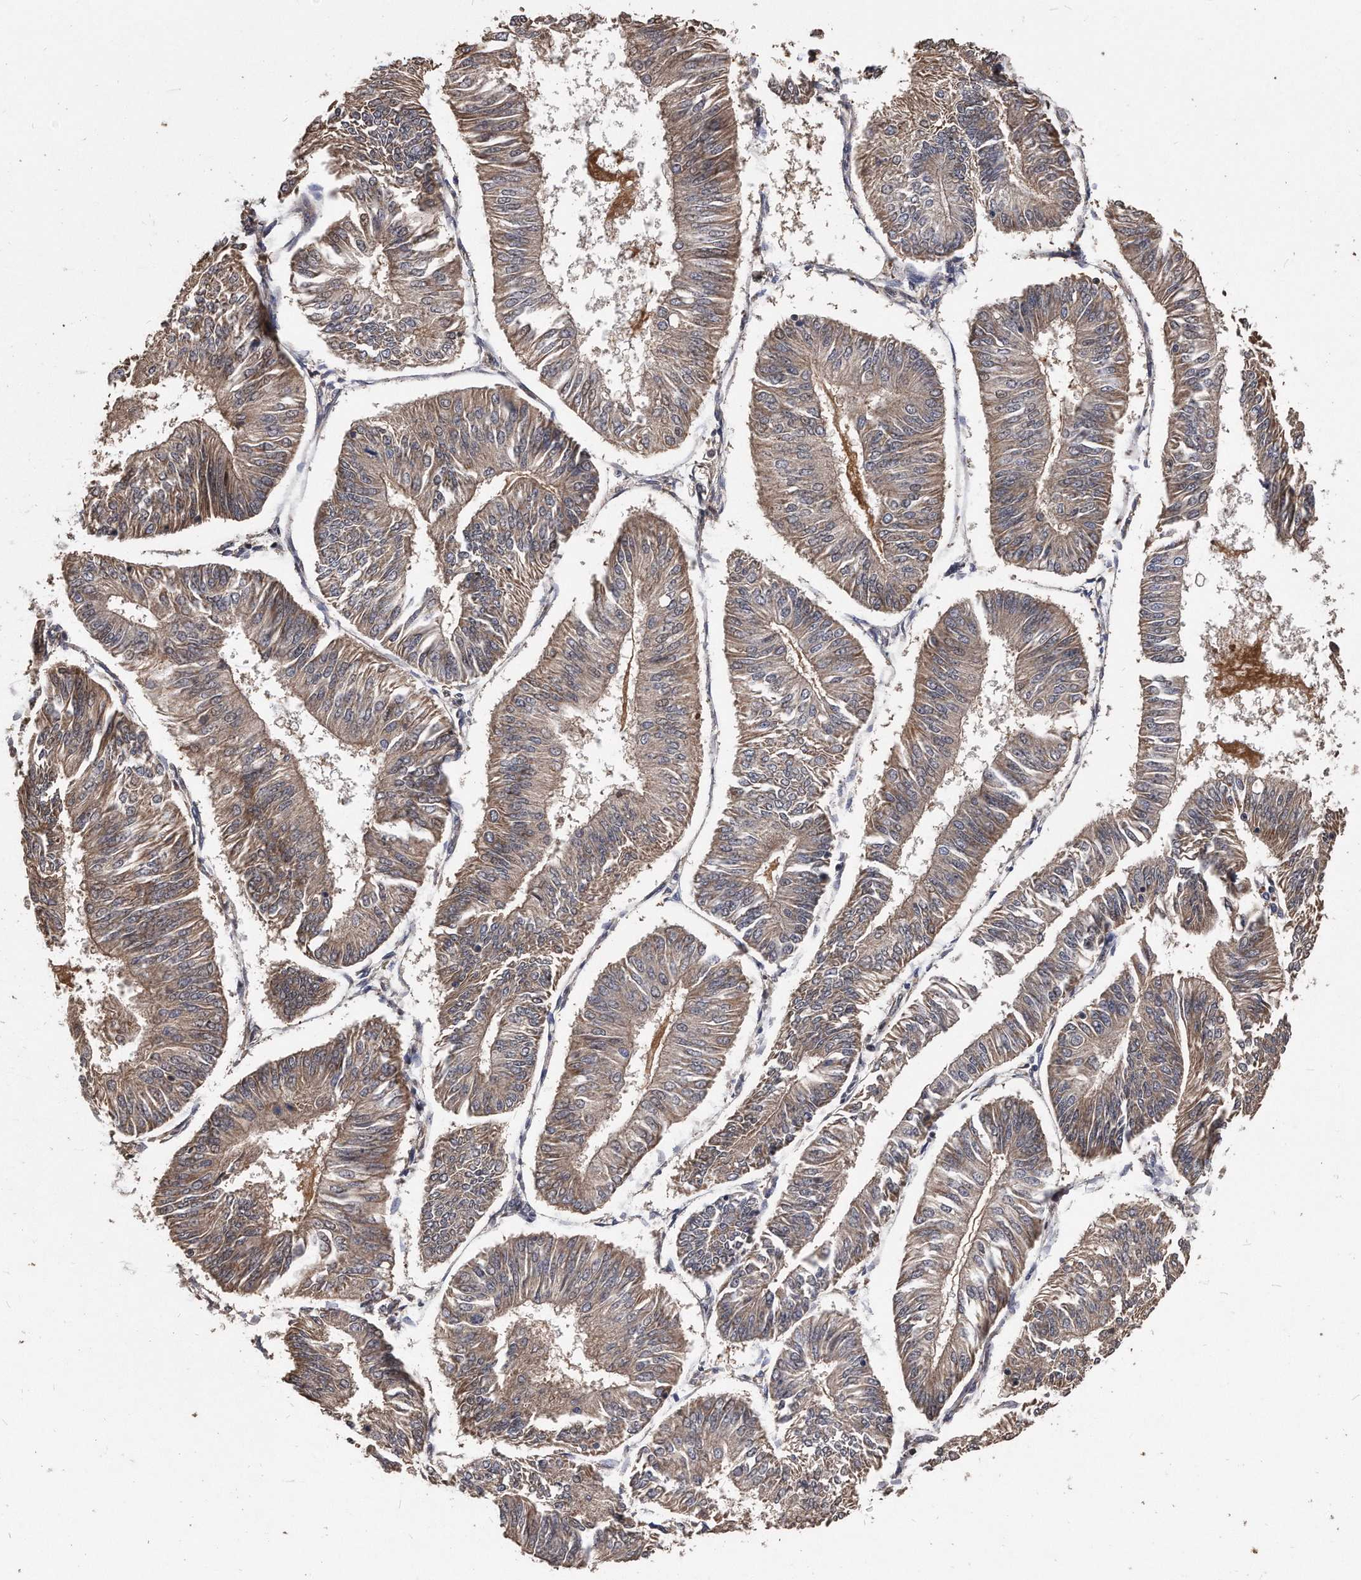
{"staining": {"intensity": "moderate", "quantity": ">75%", "location": "cytoplasmic/membranous"}, "tissue": "endometrial cancer", "cell_type": "Tumor cells", "image_type": "cancer", "snomed": [{"axis": "morphology", "description": "Adenocarcinoma, NOS"}, {"axis": "topography", "description": "Endometrium"}], "caption": "Immunohistochemistry (IHC) (DAB (3,3'-diaminobenzidine)) staining of endometrial adenocarcinoma displays moderate cytoplasmic/membranous protein staining in approximately >75% of tumor cells. (Stains: DAB in brown, nuclei in blue, Microscopy: brightfield microscopy at high magnification).", "gene": "IL20RA", "patient": {"sex": "female", "age": 58}}